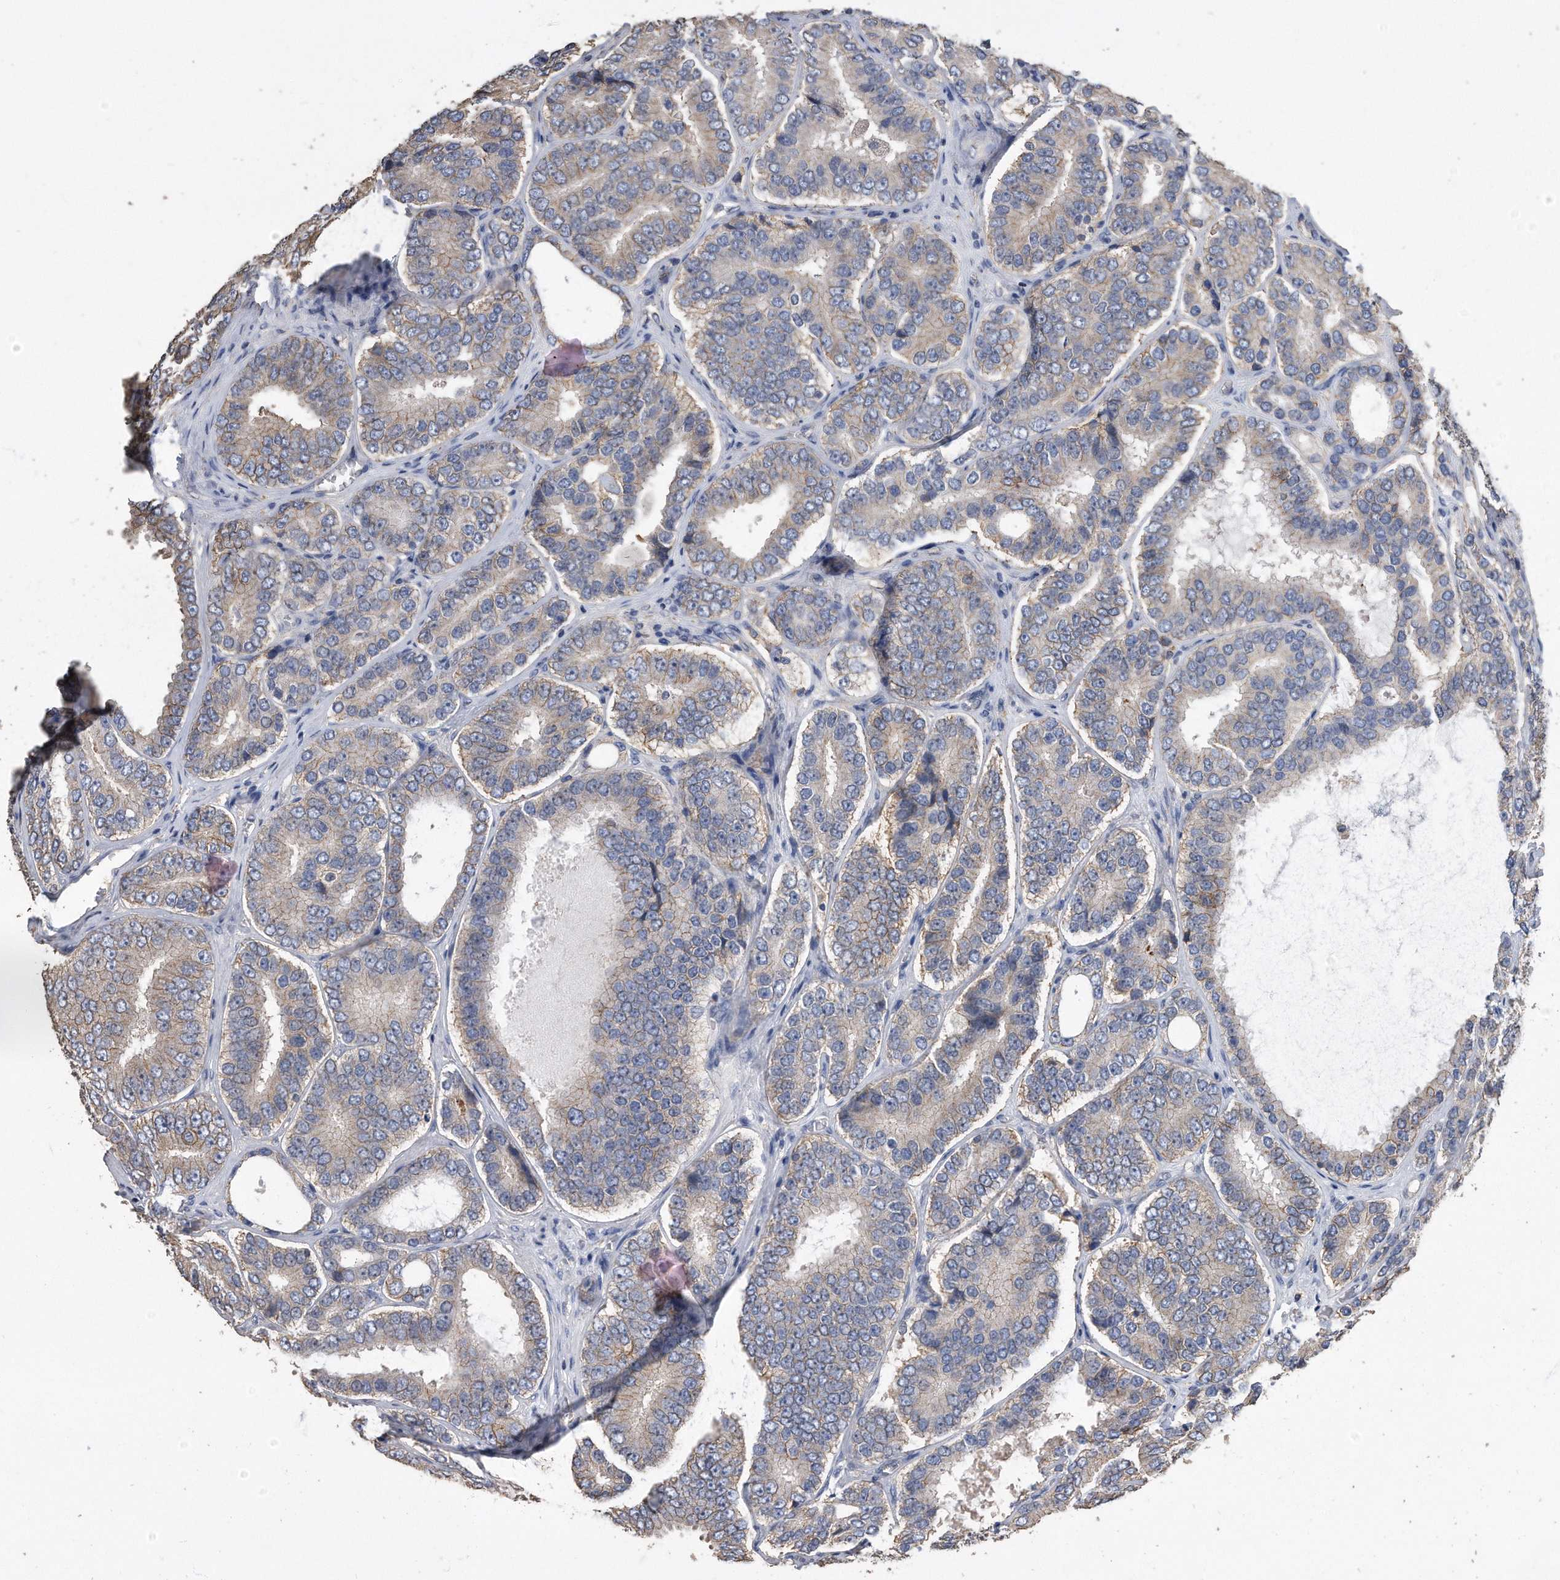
{"staining": {"intensity": "weak", "quantity": "25%-75%", "location": "cytoplasmic/membranous"}, "tissue": "prostate cancer", "cell_type": "Tumor cells", "image_type": "cancer", "snomed": [{"axis": "morphology", "description": "Adenocarcinoma, High grade"}, {"axis": "topography", "description": "Prostate"}], "caption": "Immunohistochemical staining of prostate cancer (high-grade adenocarcinoma) shows low levels of weak cytoplasmic/membranous positivity in approximately 25%-75% of tumor cells. The staining is performed using DAB (3,3'-diaminobenzidine) brown chromogen to label protein expression. The nuclei are counter-stained blue using hematoxylin.", "gene": "CDCP1", "patient": {"sex": "male", "age": 56}}